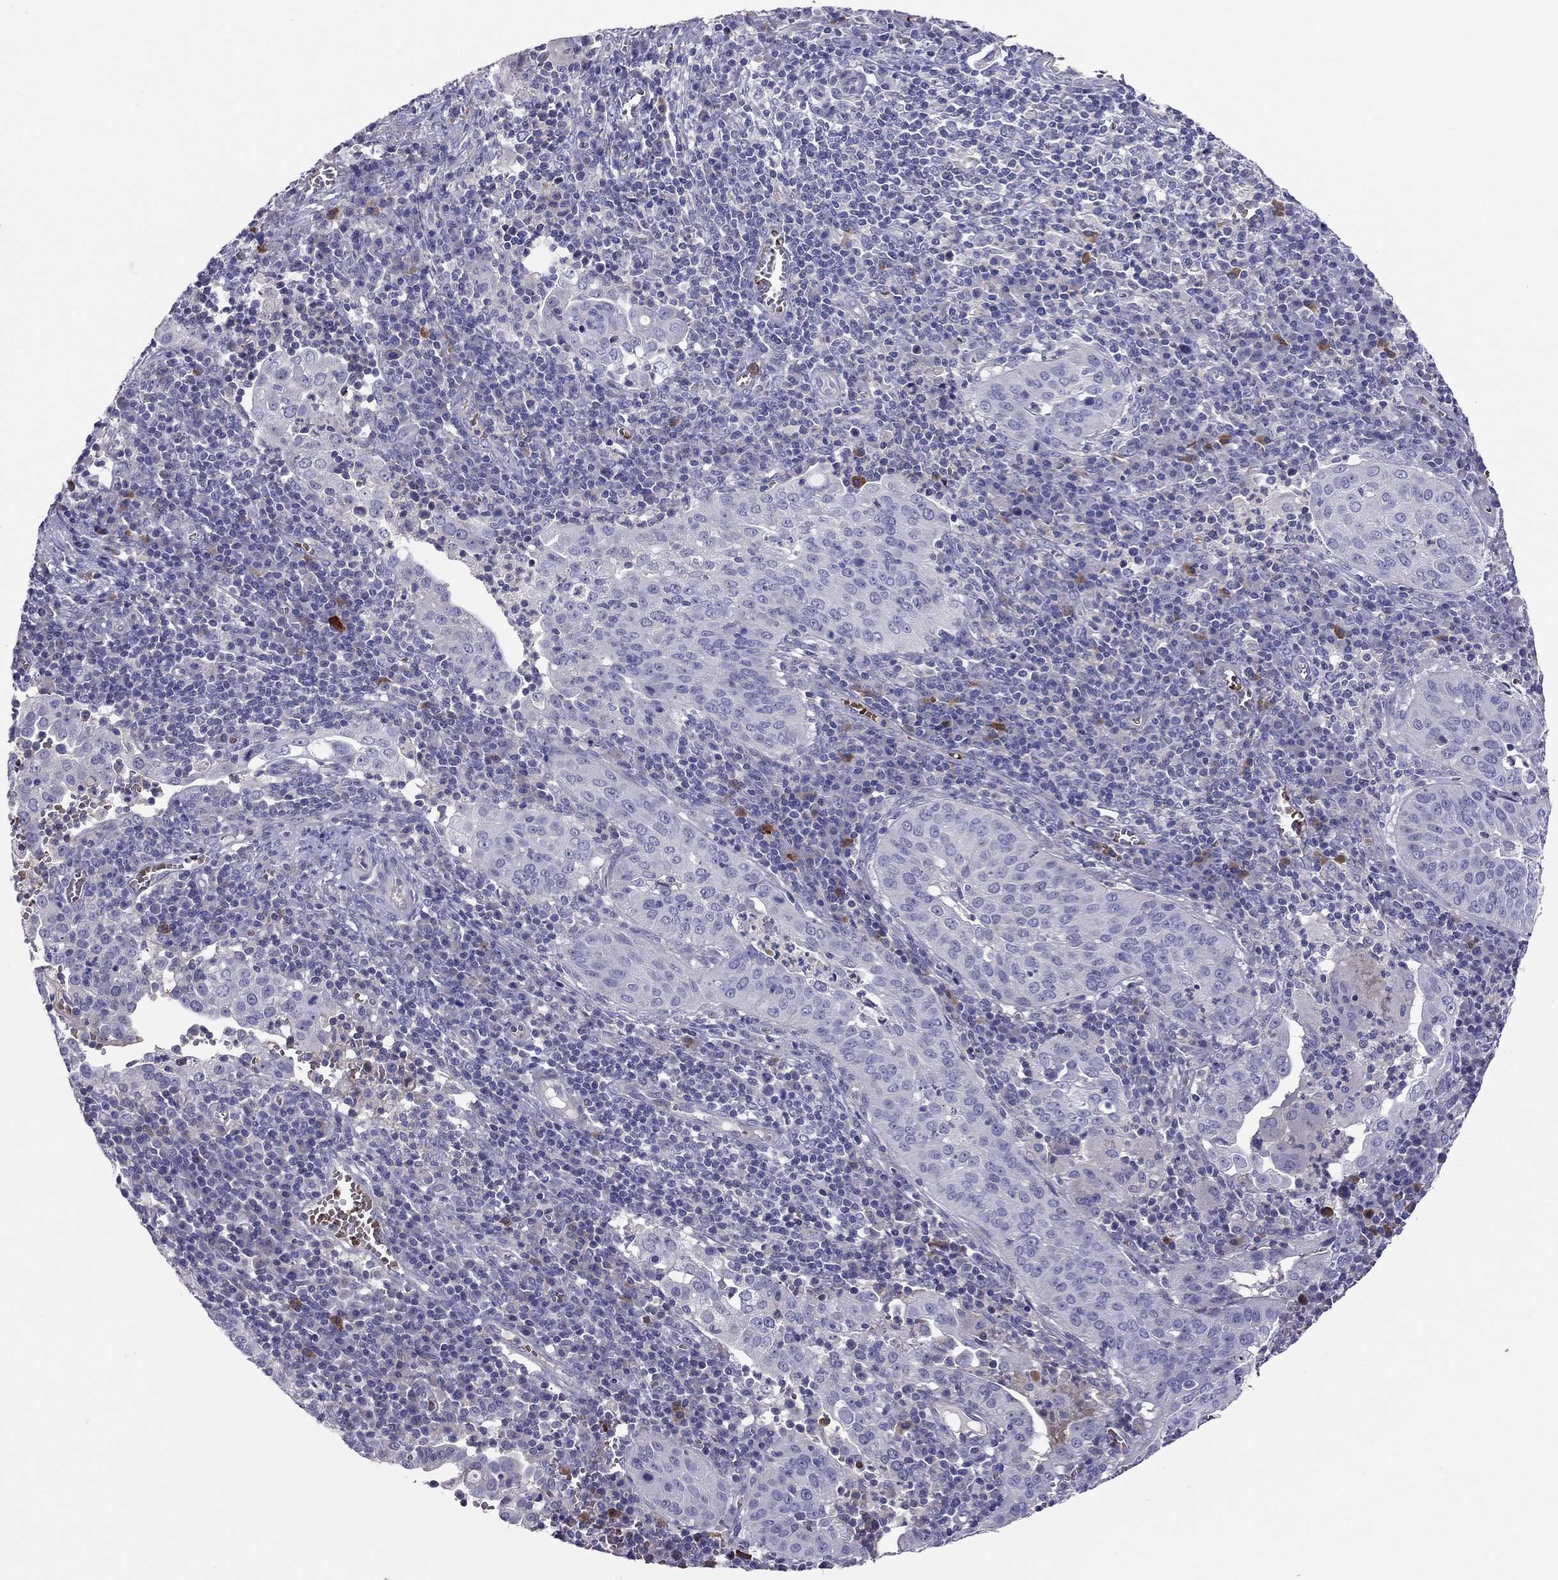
{"staining": {"intensity": "negative", "quantity": "none", "location": "none"}, "tissue": "cervical cancer", "cell_type": "Tumor cells", "image_type": "cancer", "snomed": [{"axis": "morphology", "description": "Squamous cell carcinoma, NOS"}, {"axis": "topography", "description": "Cervix"}], "caption": "Protein analysis of squamous cell carcinoma (cervical) demonstrates no significant positivity in tumor cells. Brightfield microscopy of immunohistochemistry (IHC) stained with DAB (brown) and hematoxylin (blue), captured at high magnification.", "gene": "FRMD1", "patient": {"sex": "female", "age": 39}}